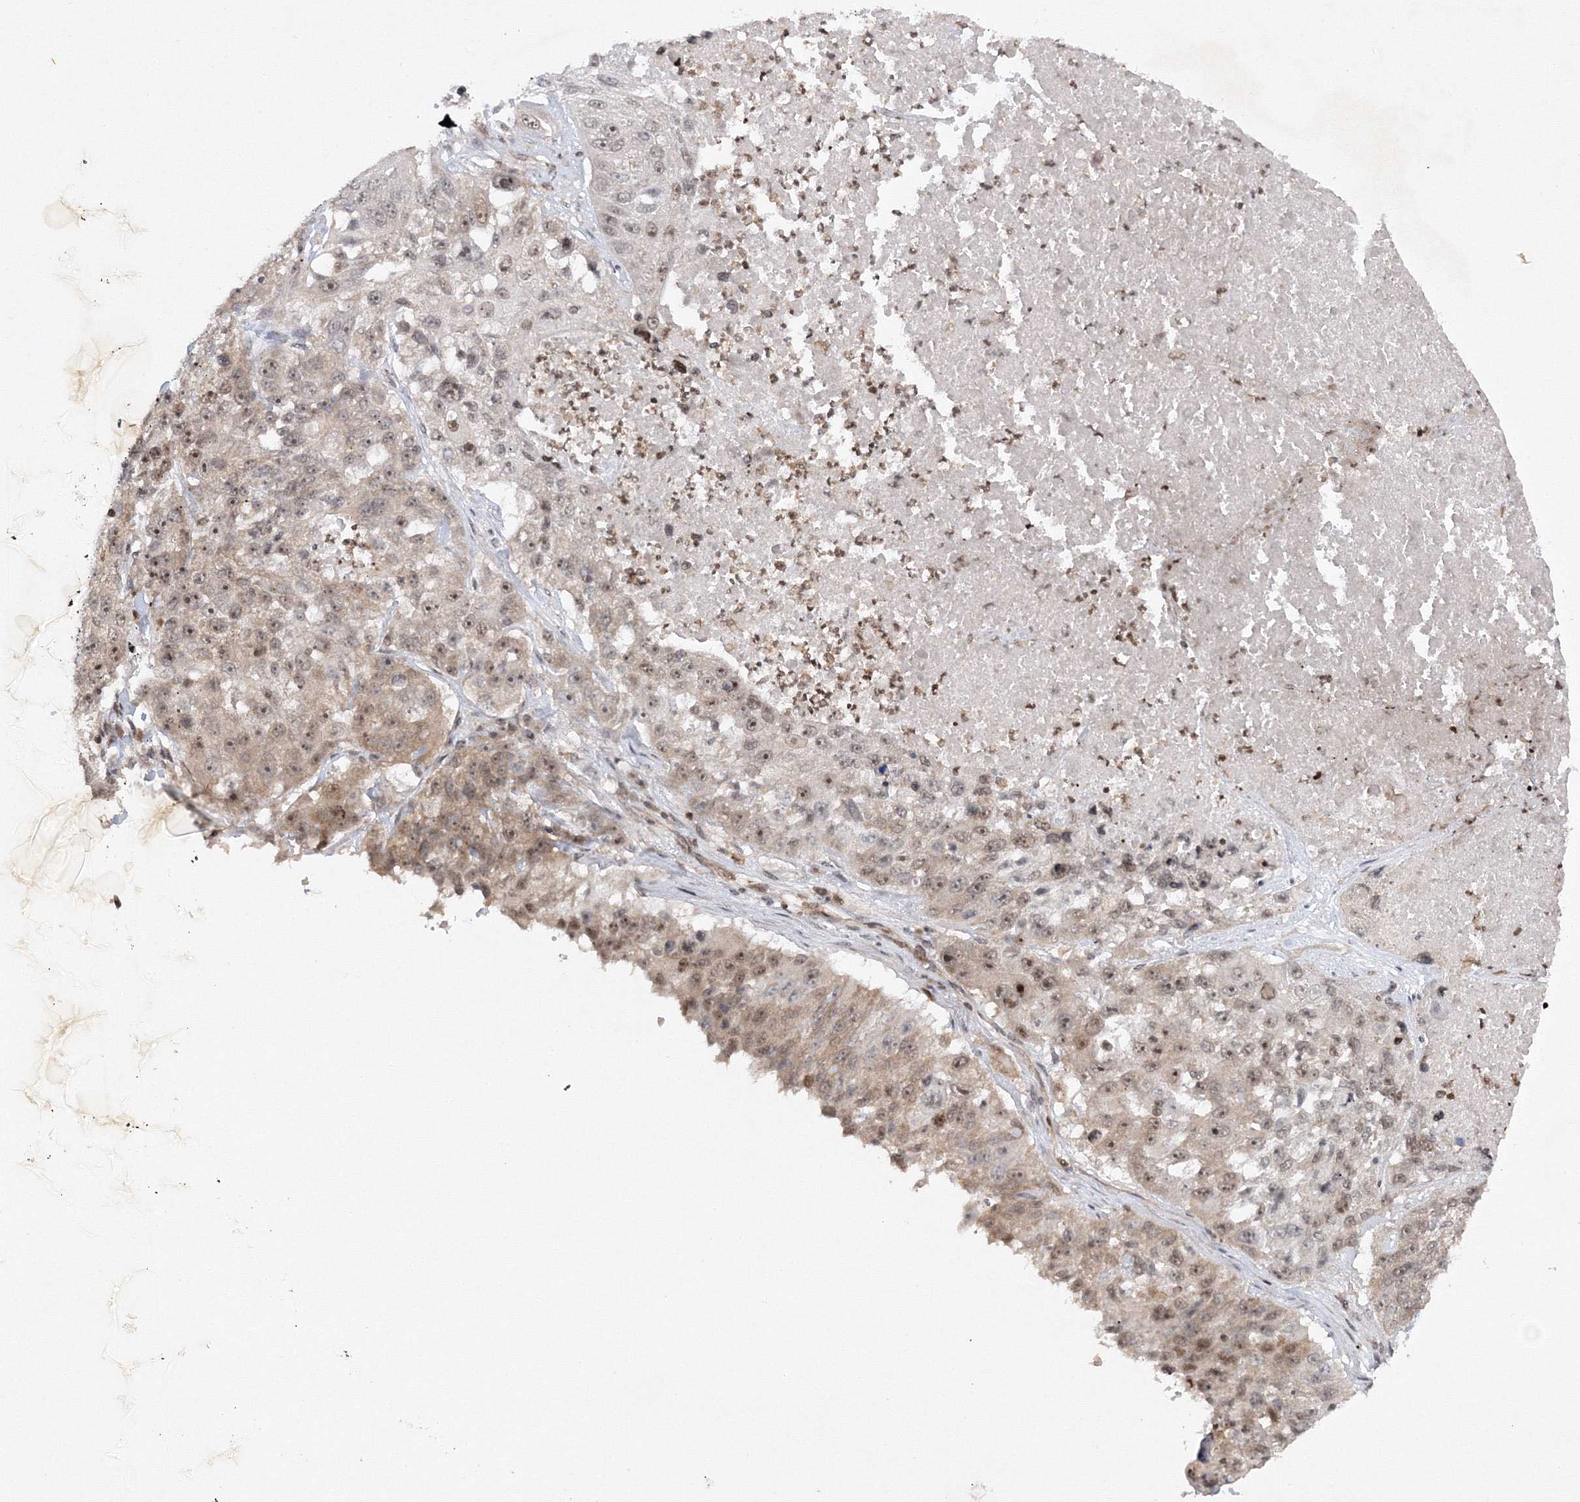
{"staining": {"intensity": "weak", "quantity": ">75%", "location": "cytoplasmic/membranous,nuclear"}, "tissue": "lung cancer", "cell_type": "Tumor cells", "image_type": "cancer", "snomed": [{"axis": "morphology", "description": "Squamous cell carcinoma, NOS"}, {"axis": "topography", "description": "Lung"}], "caption": "A brown stain shows weak cytoplasmic/membranous and nuclear positivity of a protein in lung squamous cell carcinoma tumor cells.", "gene": "MKRN2", "patient": {"sex": "male", "age": 61}}